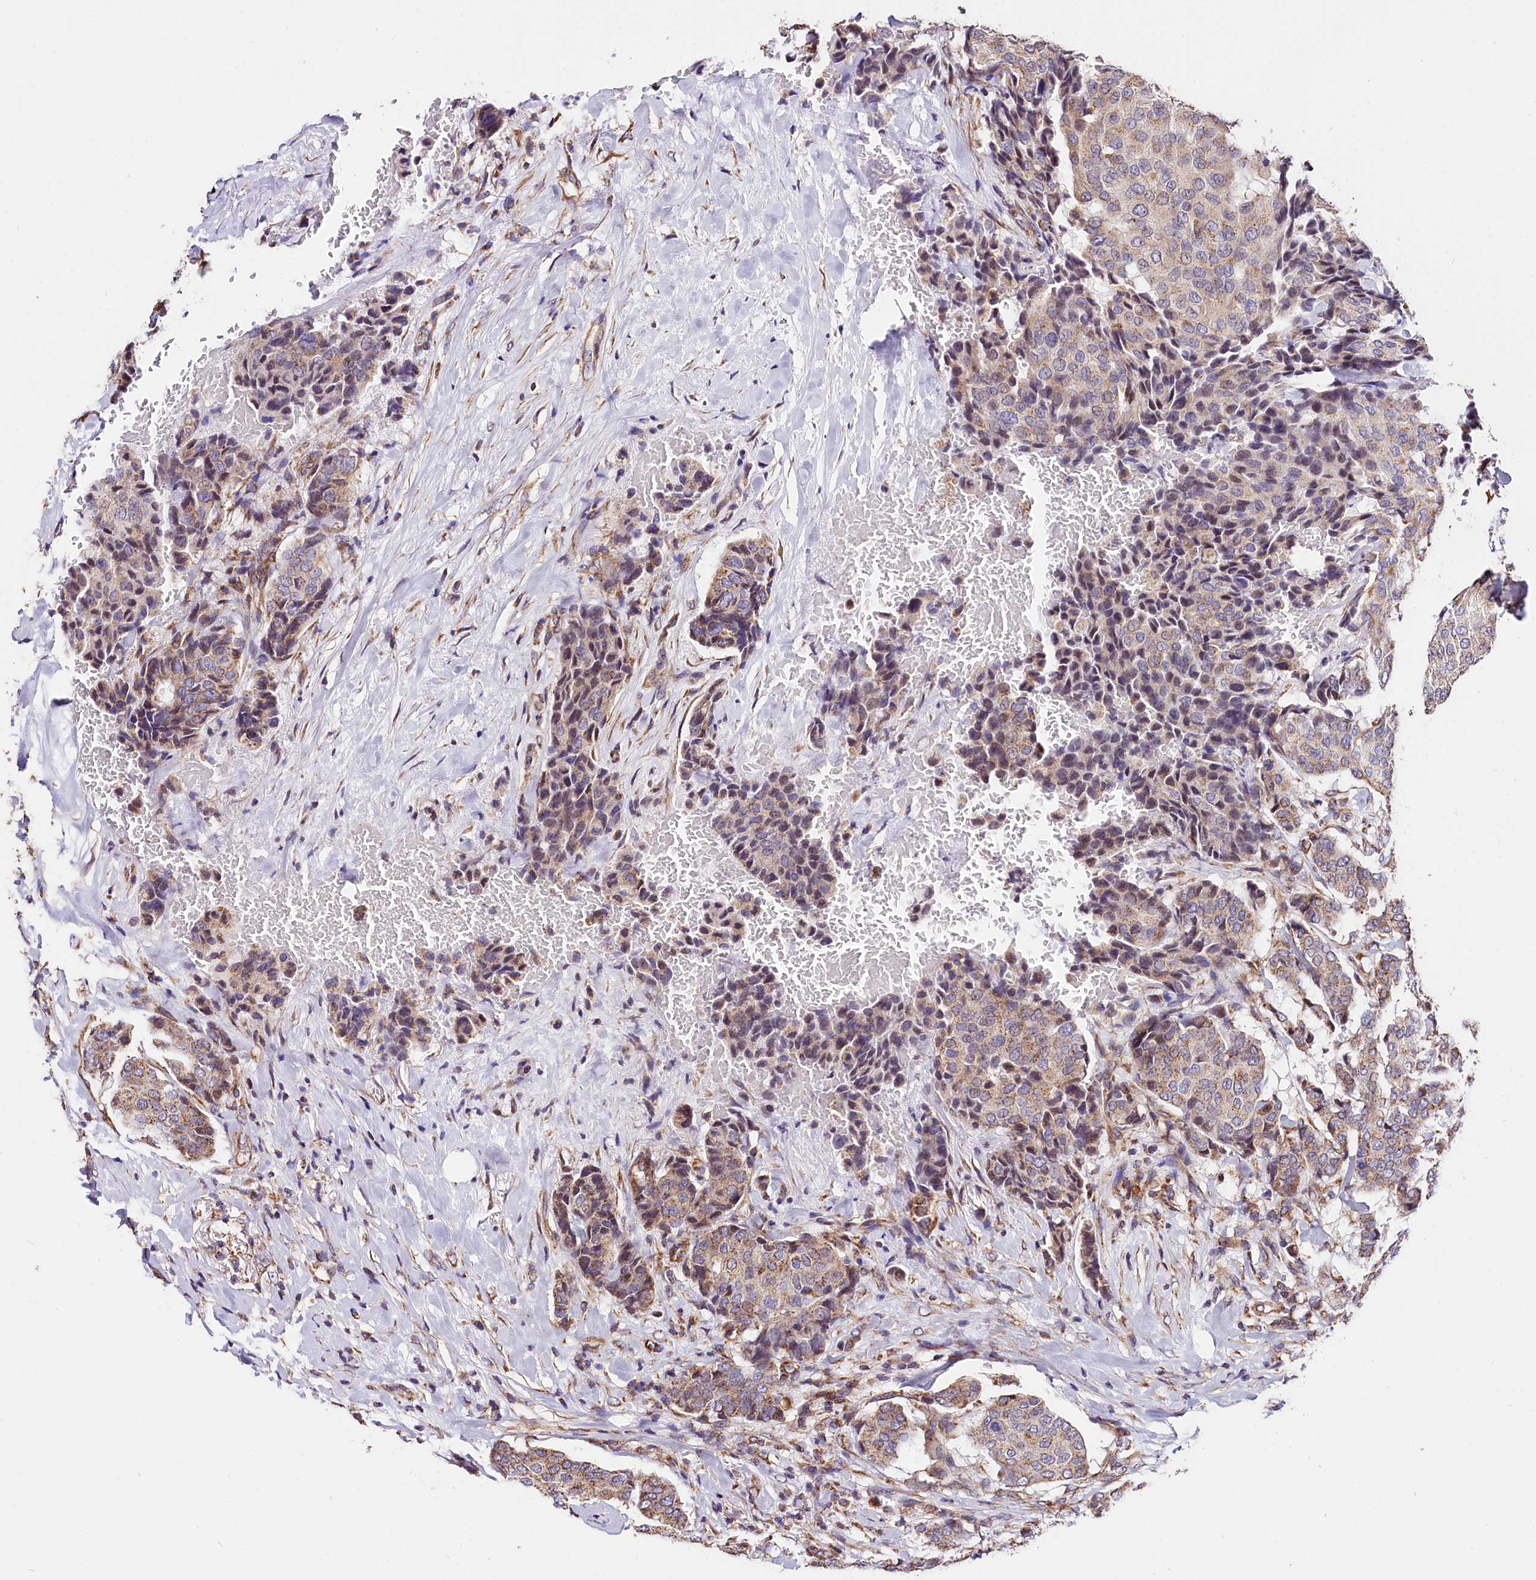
{"staining": {"intensity": "weak", "quantity": ">75%", "location": "cytoplasmic/membranous"}, "tissue": "breast cancer", "cell_type": "Tumor cells", "image_type": "cancer", "snomed": [{"axis": "morphology", "description": "Duct carcinoma"}, {"axis": "topography", "description": "Breast"}], "caption": "Protein expression analysis of breast cancer (infiltrating ductal carcinoma) exhibits weak cytoplasmic/membranous staining in about >75% of tumor cells.", "gene": "ACAA2", "patient": {"sex": "female", "age": 75}}